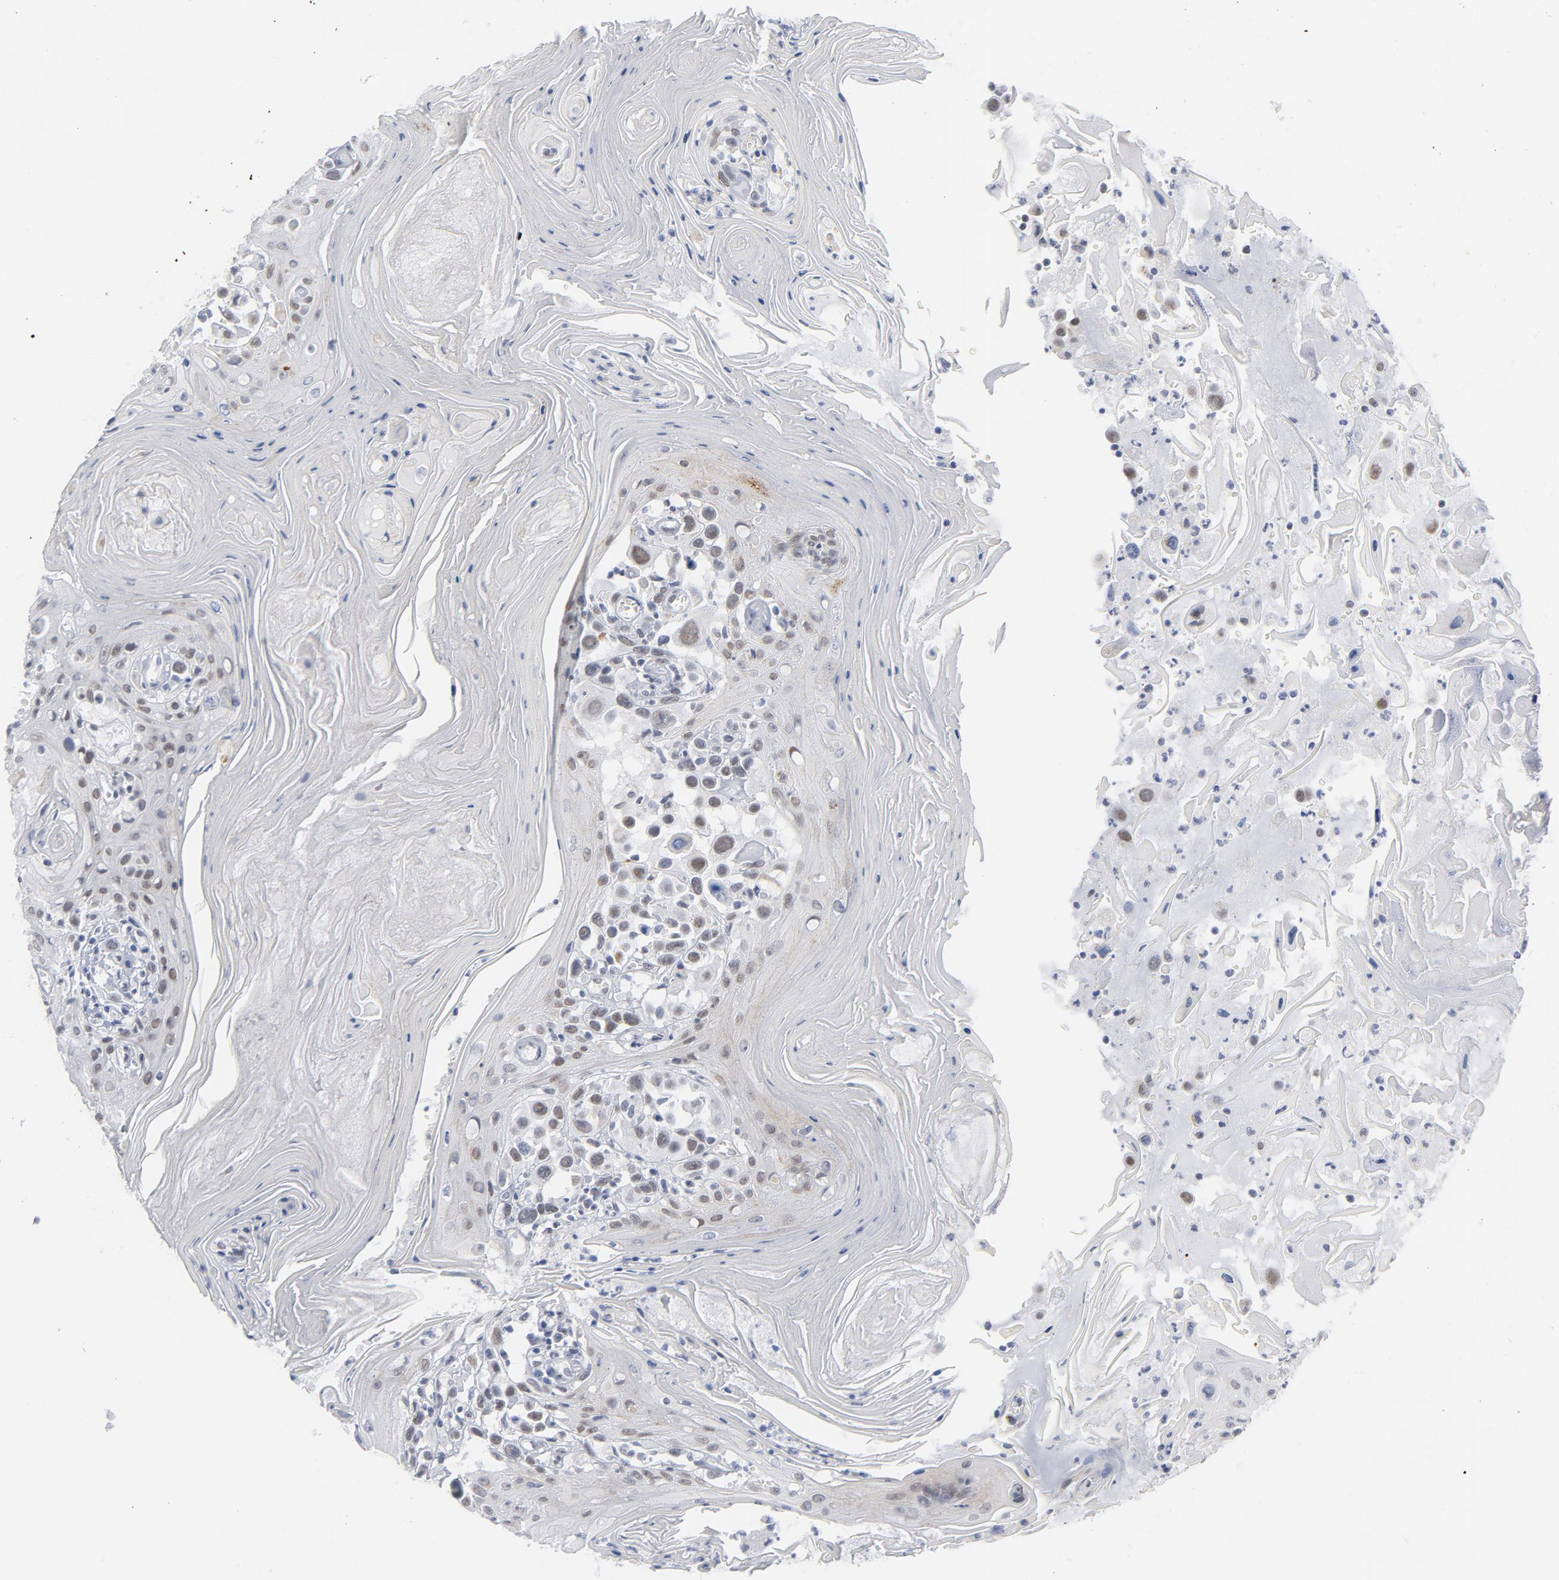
{"staining": {"intensity": "weak", "quantity": "25%-75%", "location": "nuclear"}, "tissue": "head and neck cancer", "cell_type": "Tumor cells", "image_type": "cancer", "snomed": [{"axis": "morphology", "description": "Squamous cell carcinoma, NOS"}, {"axis": "topography", "description": "Oral tissue"}, {"axis": "topography", "description": "Head-Neck"}], "caption": "Human head and neck cancer stained with a protein marker displays weak staining in tumor cells.", "gene": "BAP1", "patient": {"sex": "female", "age": 76}}